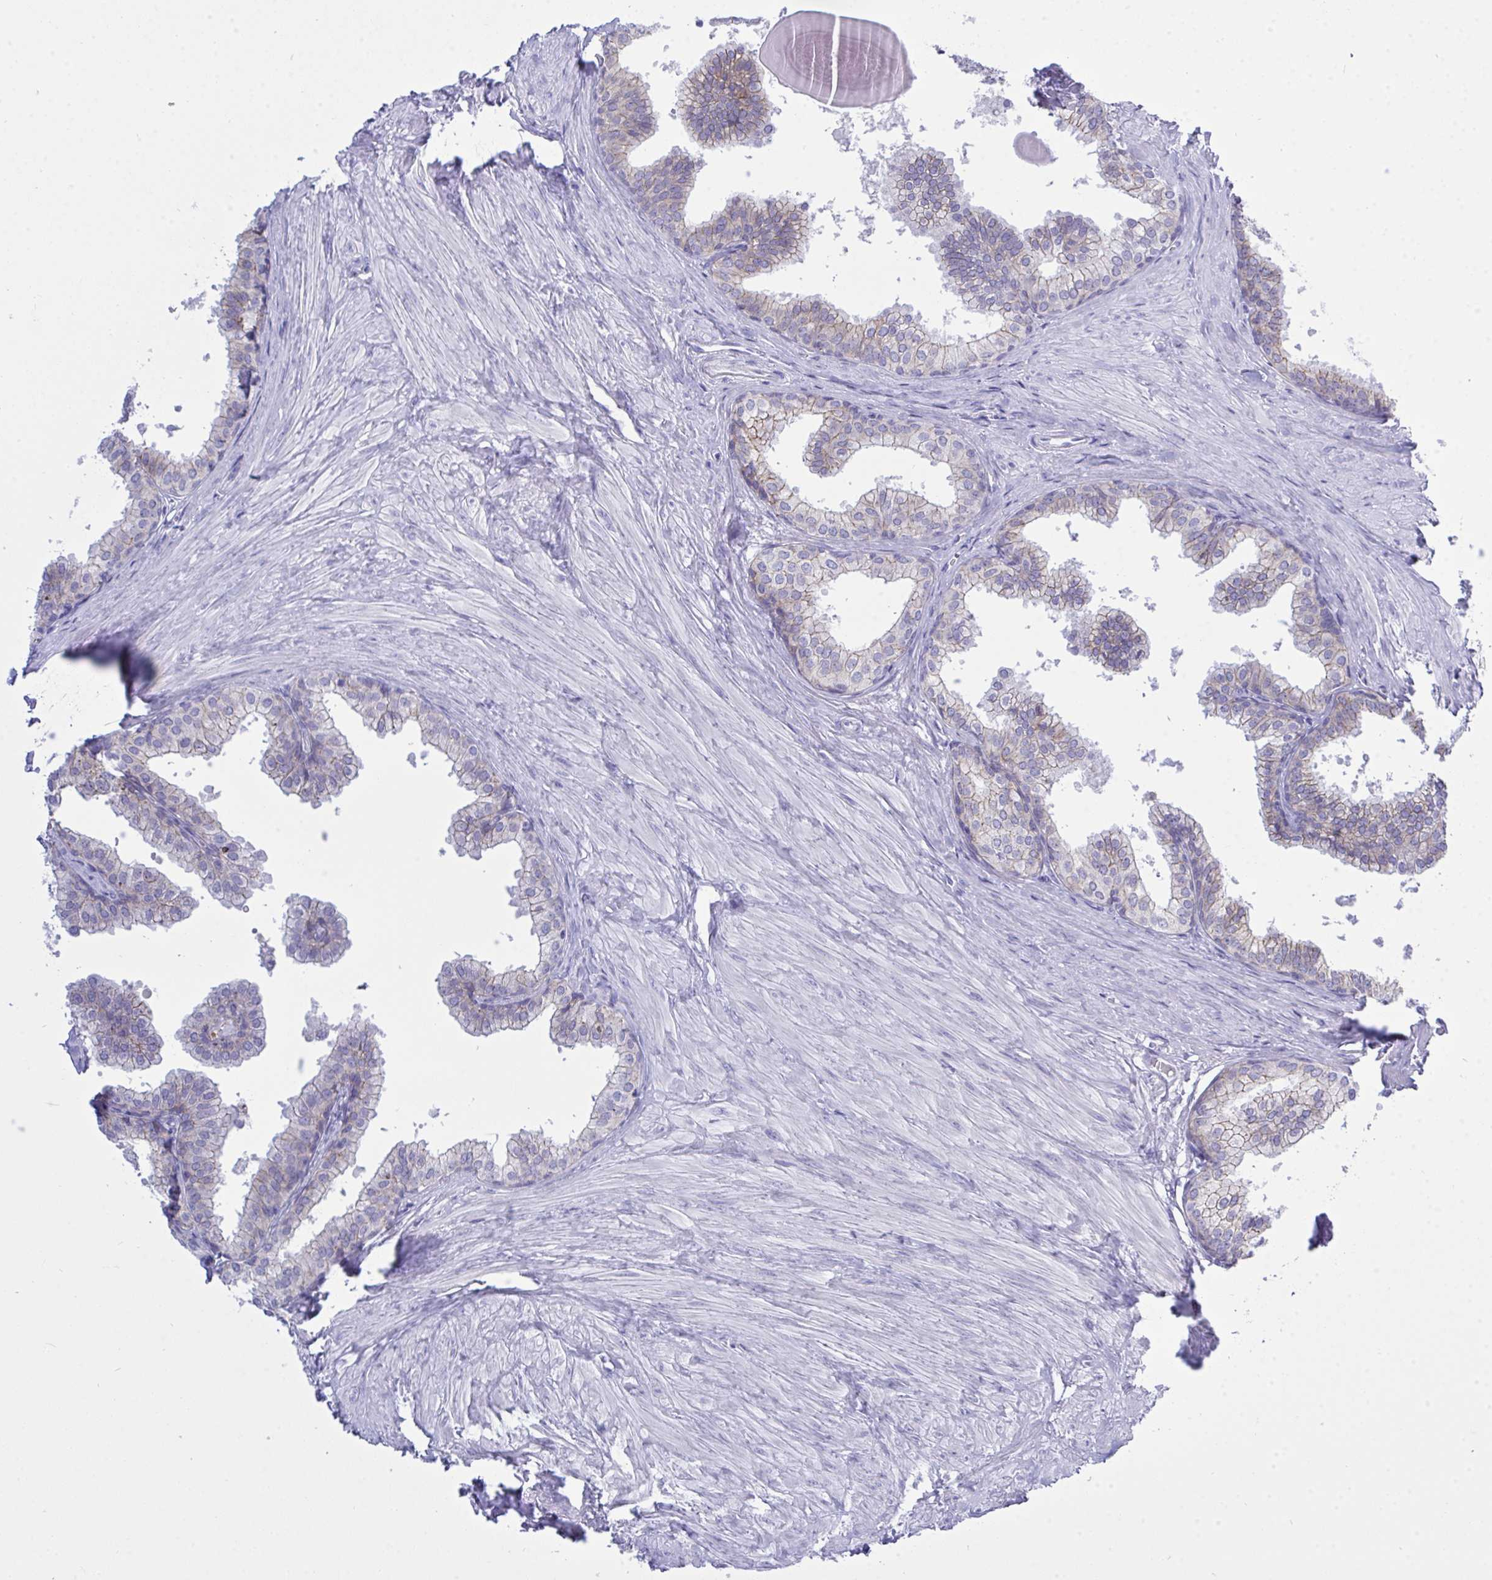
{"staining": {"intensity": "weak", "quantity": "25%-75%", "location": "cytoplasmic/membranous"}, "tissue": "prostate", "cell_type": "Glandular cells", "image_type": "normal", "snomed": [{"axis": "morphology", "description": "Normal tissue, NOS"}, {"axis": "topography", "description": "Prostate"}, {"axis": "topography", "description": "Peripheral nerve tissue"}], "caption": "Prostate stained with DAB IHC reveals low levels of weak cytoplasmic/membranous staining in about 25%-75% of glandular cells.", "gene": "GLB1L2", "patient": {"sex": "male", "age": 55}}